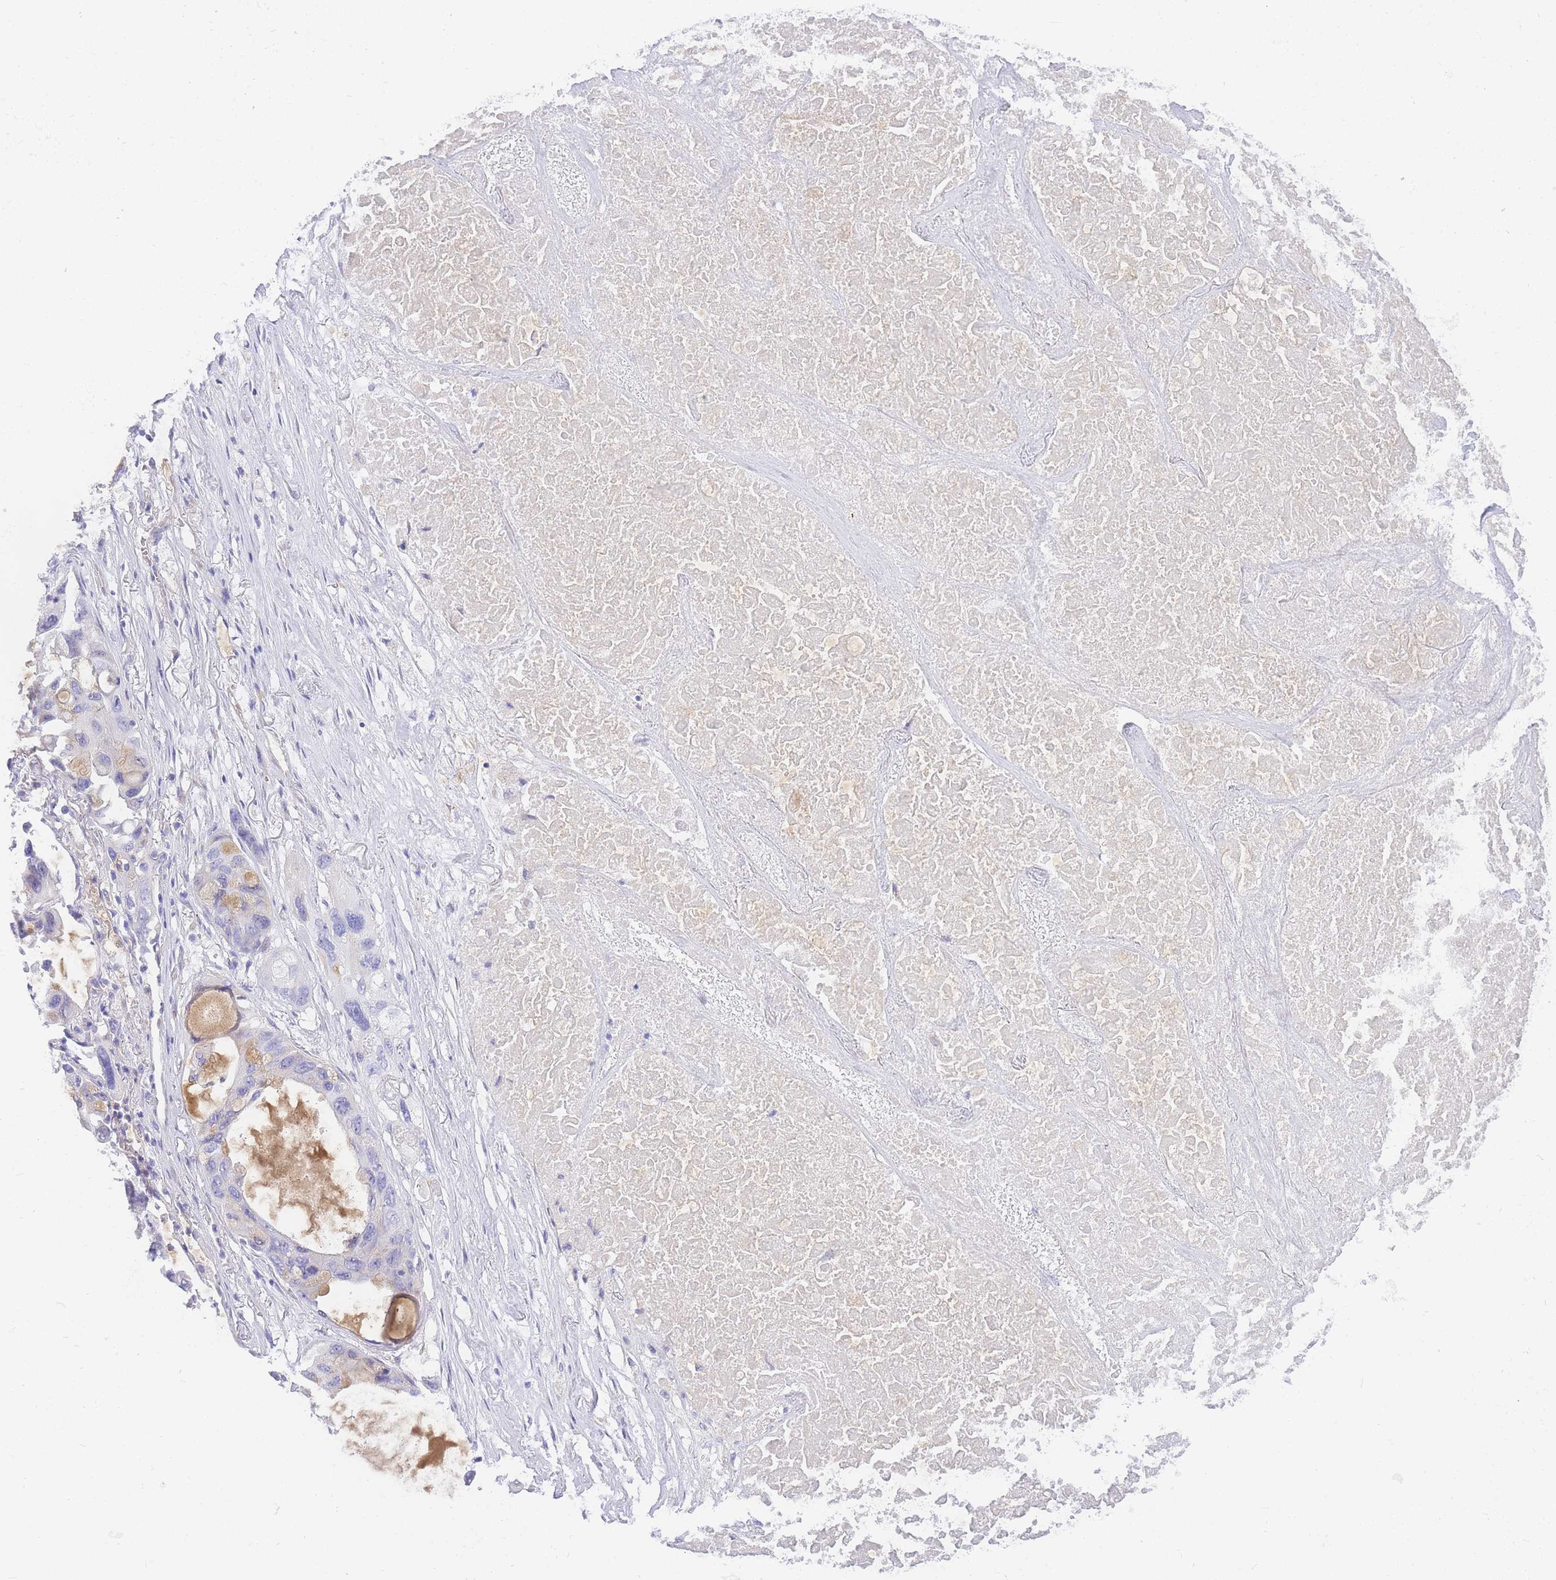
{"staining": {"intensity": "negative", "quantity": "none", "location": "none"}, "tissue": "lung cancer", "cell_type": "Tumor cells", "image_type": "cancer", "snomed": [{"axis": "morphology", "description": "Squamous cell carcinoma, NOS"}, {"axis": "topography", "description": "Lung"}], "caption": "An image of lung cancer (squamous cell carcinoma) stained for a protein reveals no brown staining in tumor cells.", "gene": "SRSF12", "patient": {"sex": "female", "age": 73}}